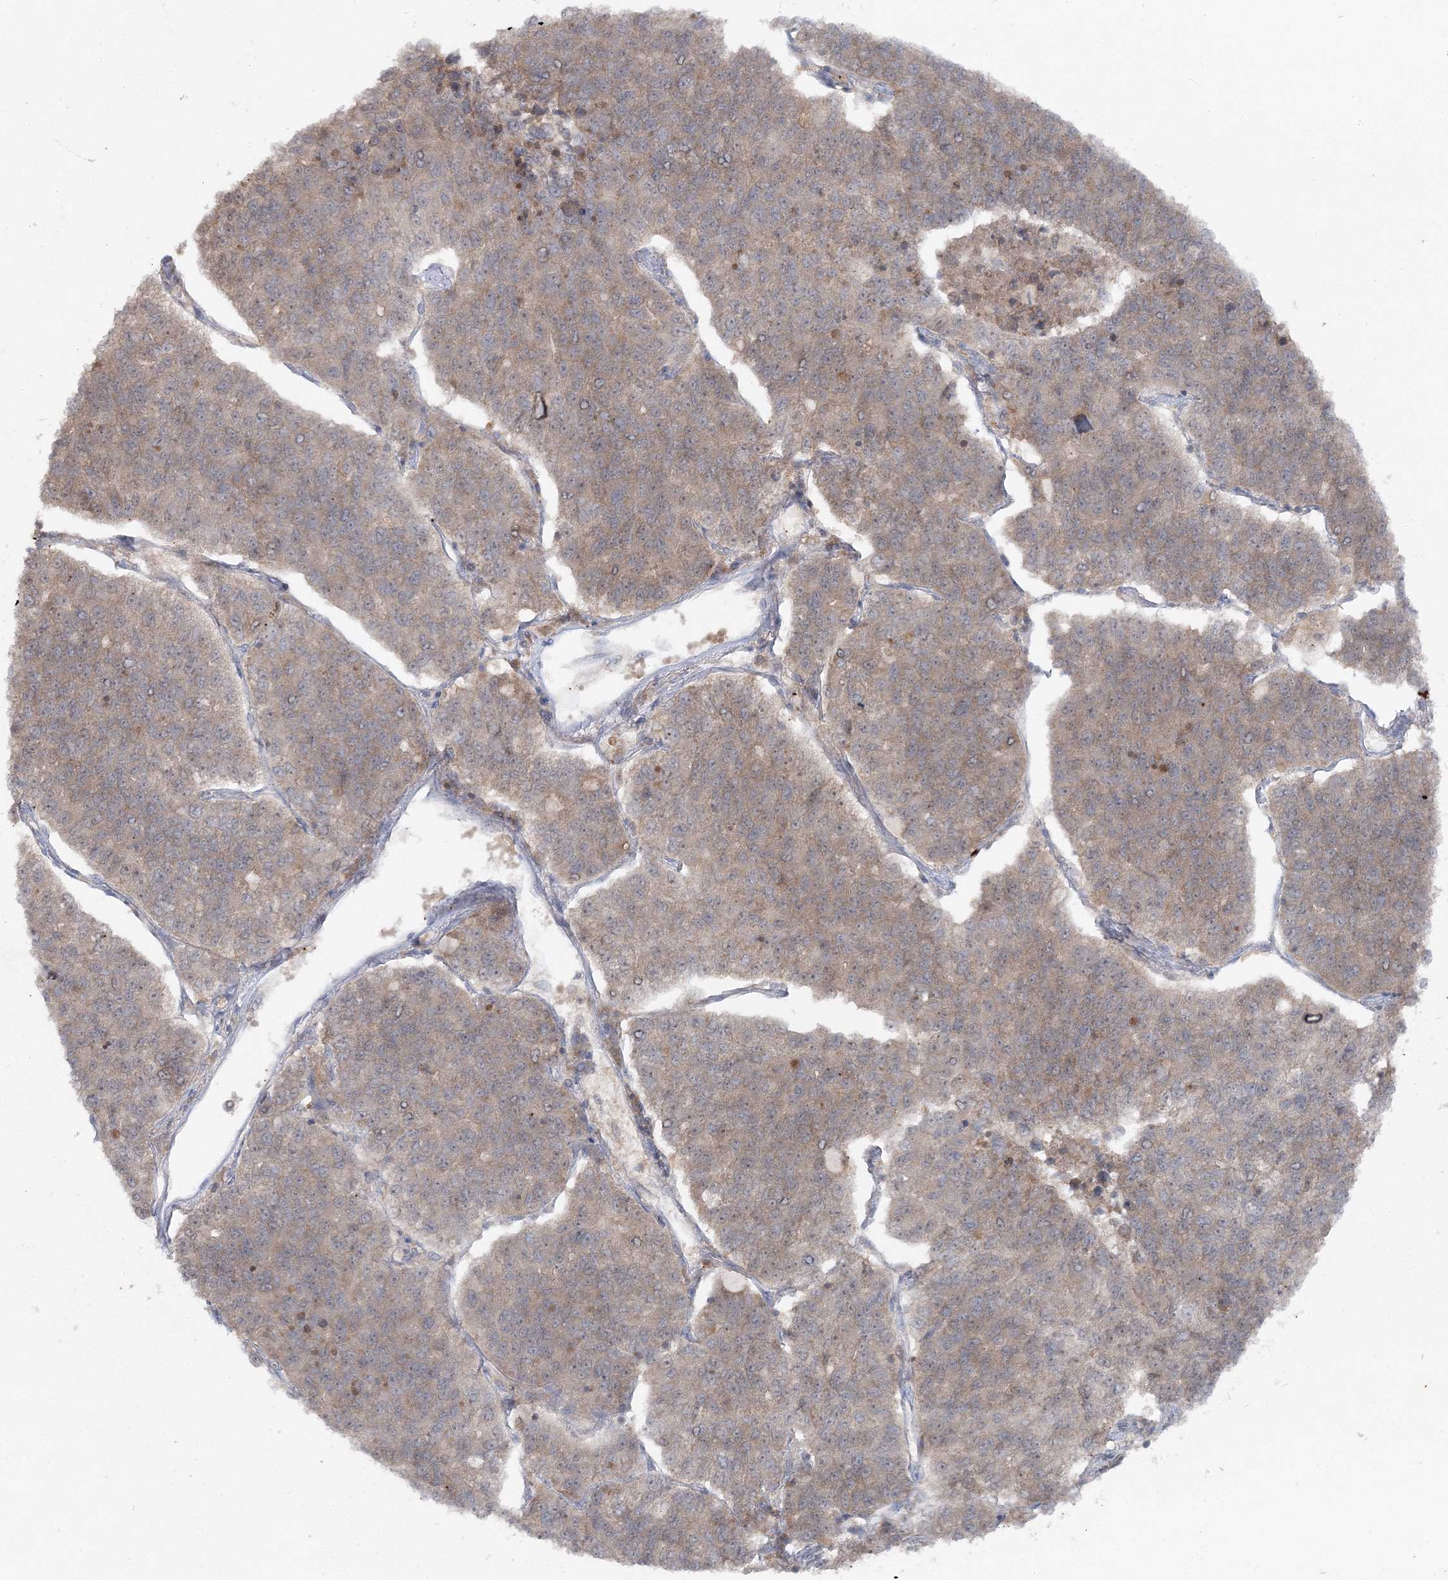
{"staining": {"intensity": "weak", "quantity": ">75%", "location": "cytoplasmic/membranous"}, "tissue": "lung cancer", "cell_type": "Tumor cells", "image_type": "cancer", "snomed": [{"axis": "morphology", "description": "Adenocarcinoma, NOS"}, {"axis": "topography", "description": "Lung"}], "caption": "Protein analysis of lung cancer (adenocarcinoma) tissue shows weak cytoplasmic/membranous staining in about >75% of tumor cells.", "gene": "PCBD2", "patient": {"sex": "male", "age": 49}}